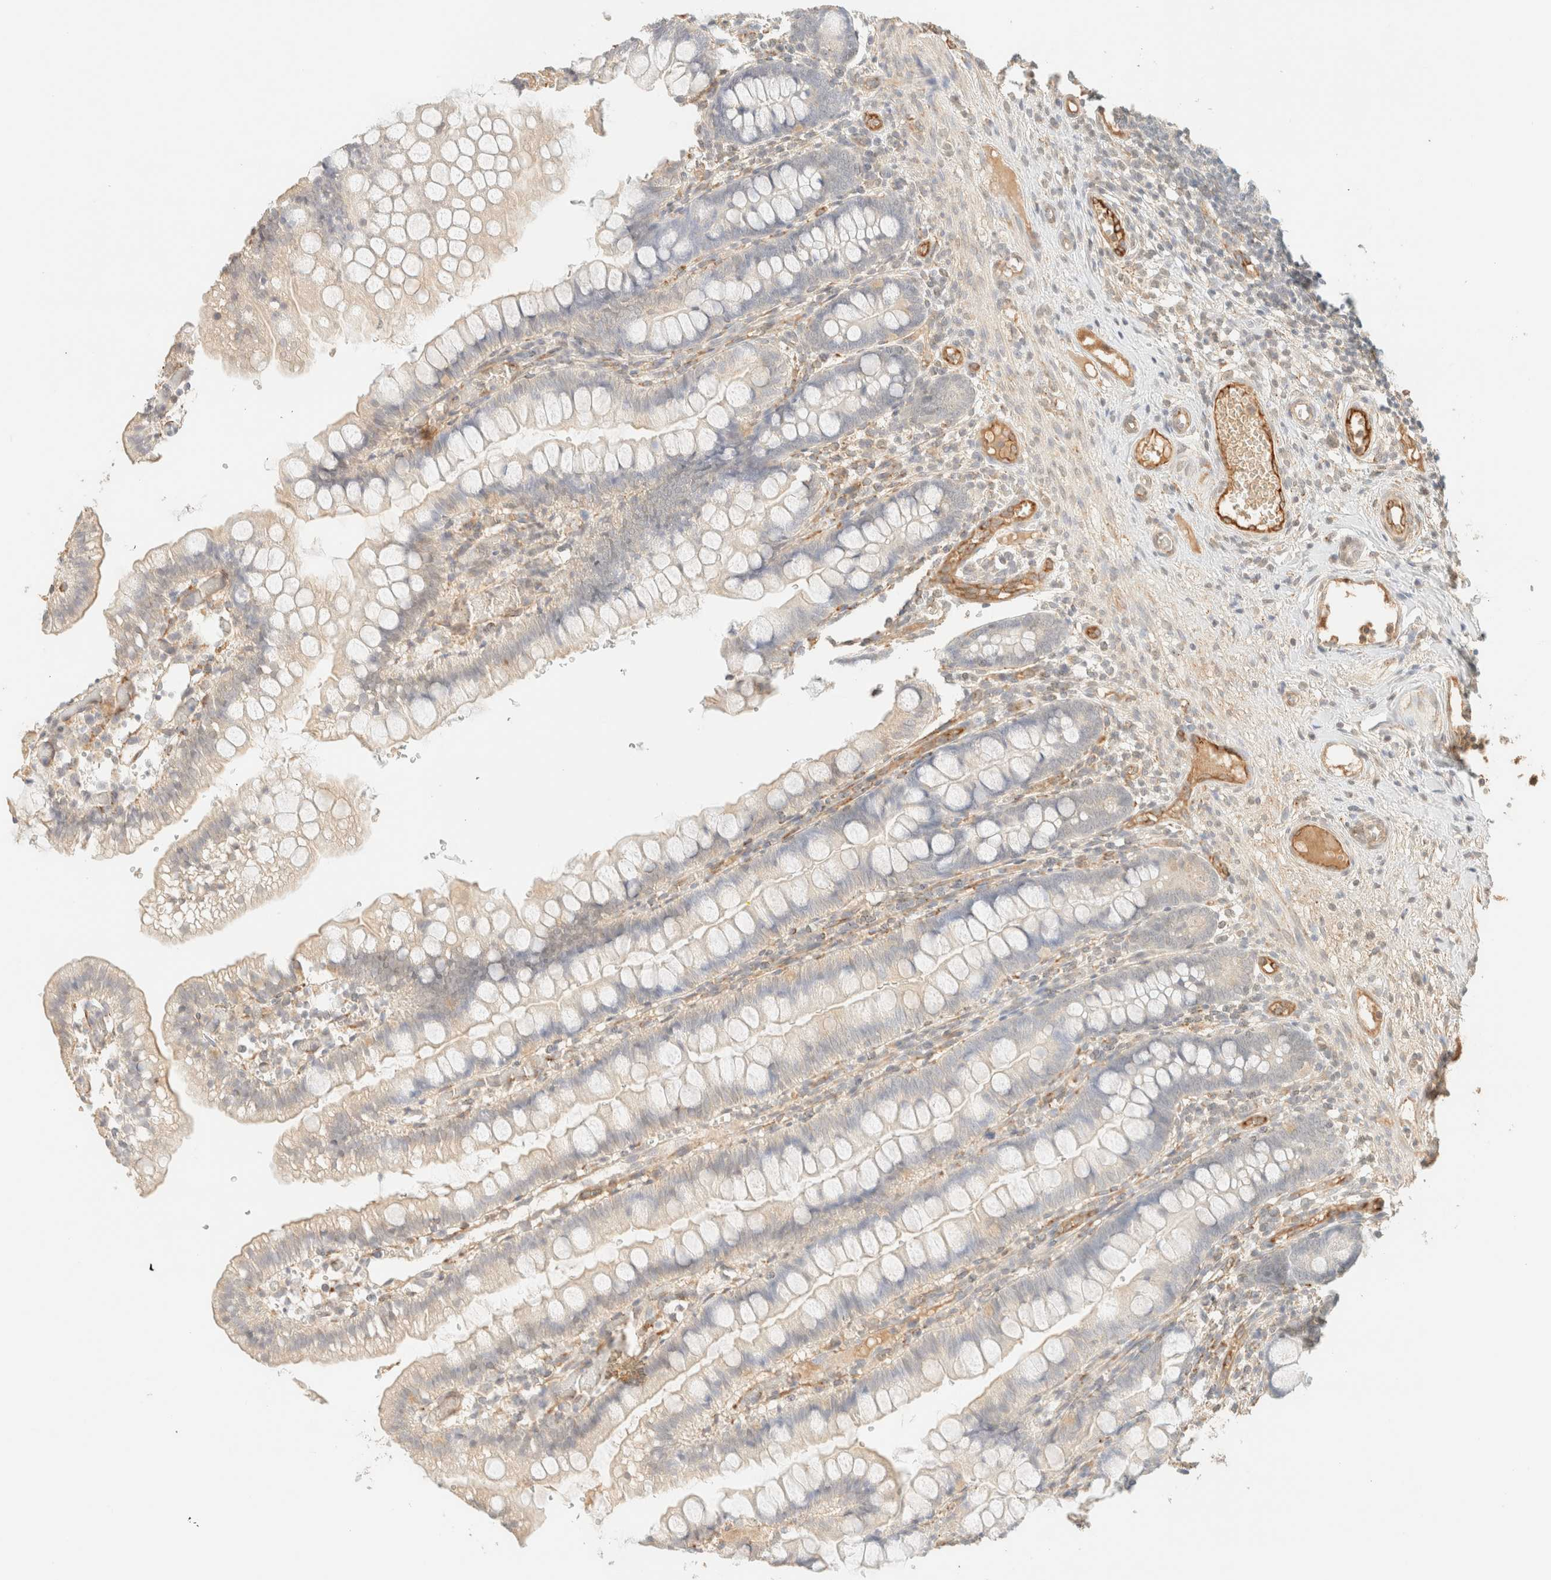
{"staining": {"intensity": "weak", "quantity": "25%-75%", "location": "cytoplasmic/membranous"}, "tissue": "small intestine", "cell_type": "Glandular cells", "image_type": "normal", "snomed": [{"axis": "morphology", "description": "Normal tissue, NOS"}, {"axis": "morphology", "description": "Developmental malformation"}, {"axis": "topography", "description": "Small intestine"}], "caption": "Immunohistochemical staining of normal small intestine reveals weak cytoplasmic/membranous protein positivity in about 25%-75% of glandular cells. The protein of interest is stained brown, and the nuclei are stained in blue (DAB (3,3'-diaminobenzidine) IHC with brightfield microscopy, high magnification).", "gene": "SPARCL1", "patient": {"sex": "male"}}